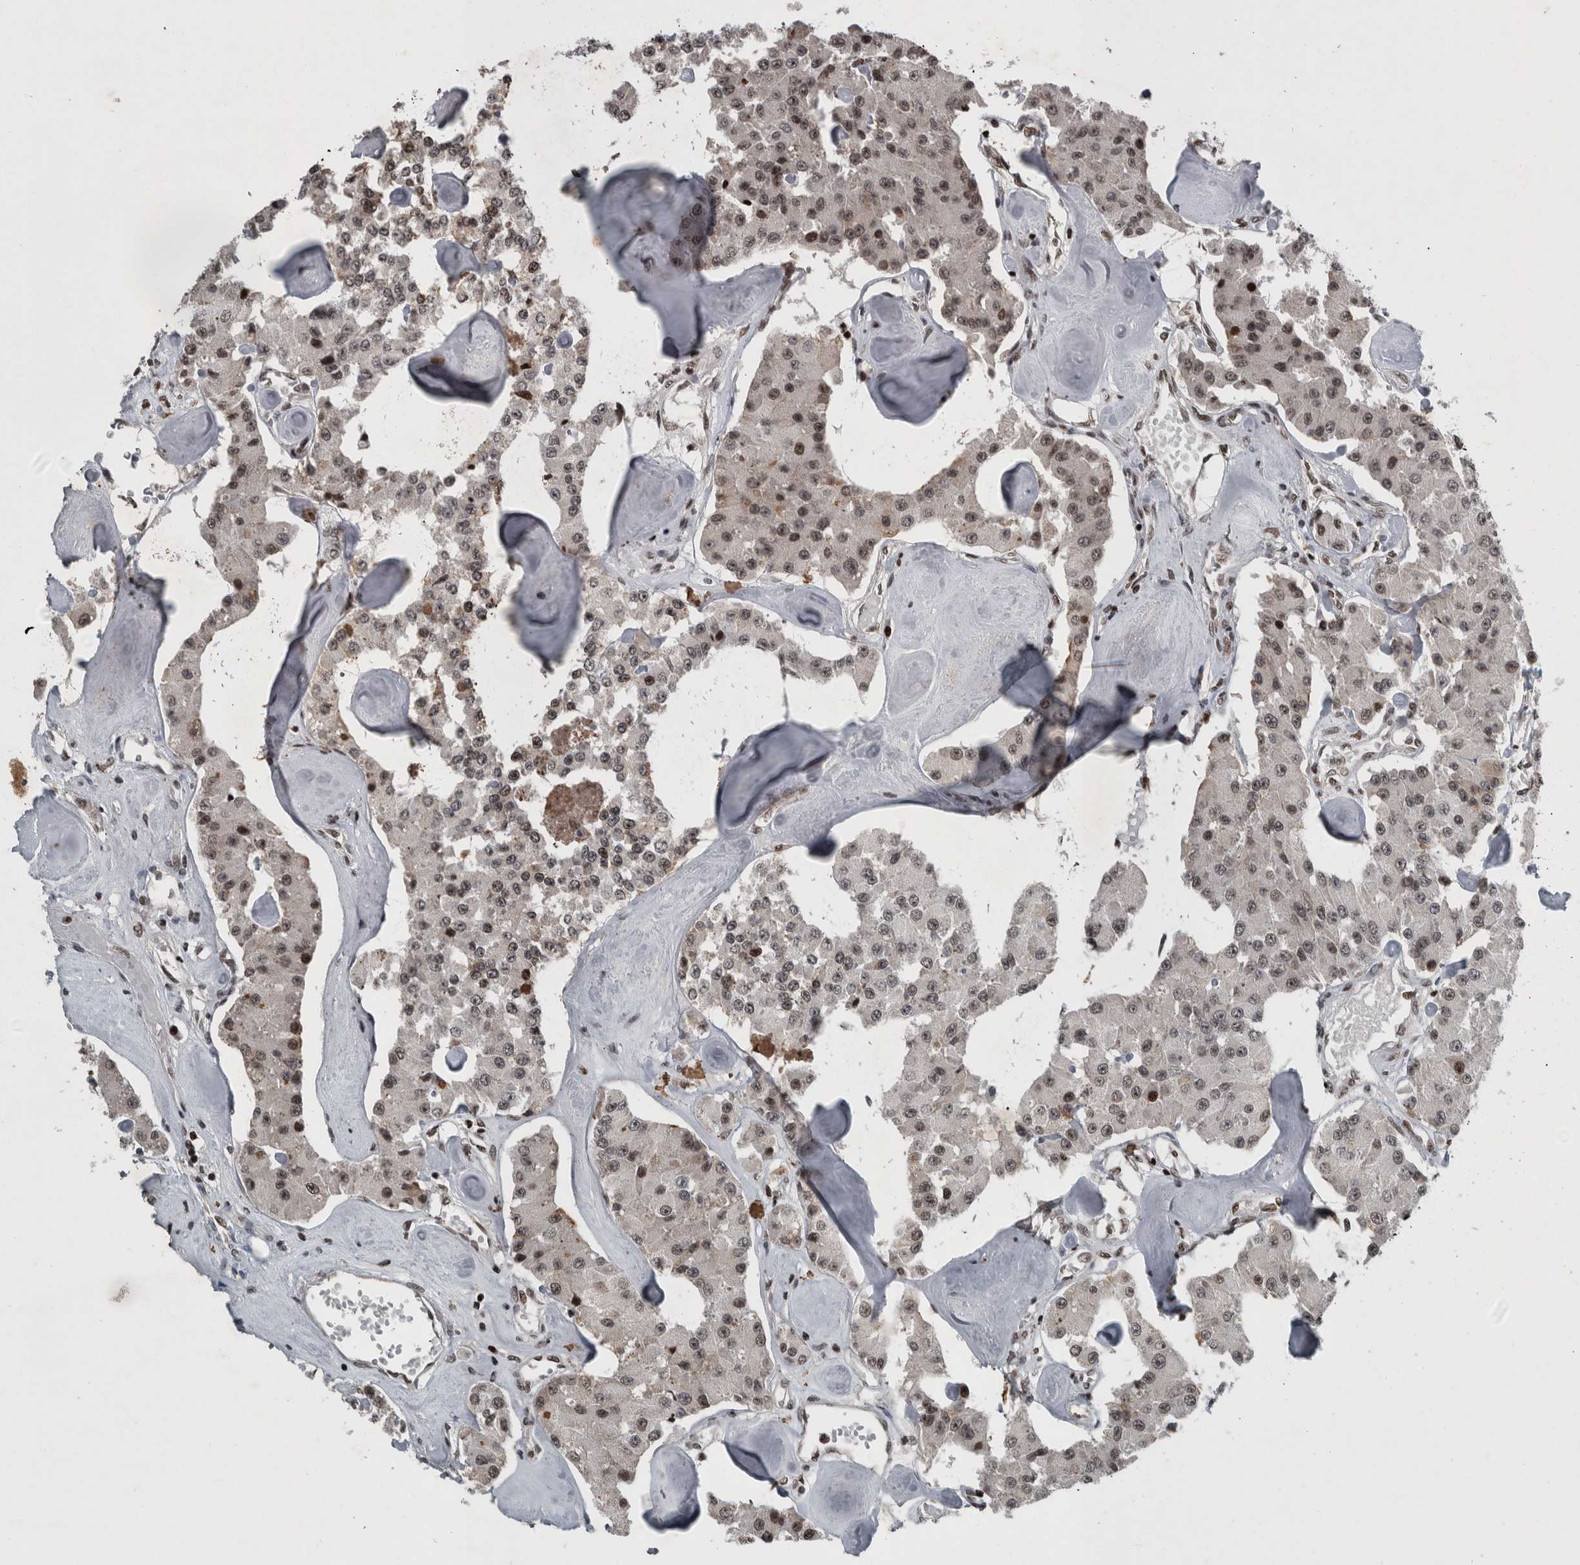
{"staining": {"intensity": "moderate", "quantity": ">75%", "location": "nuclear"}, "tissue": "carcinoid", "cell_type": "Tumor cells", "image_type": "cancer", "snomed": [{"axis": "morphology", "description": "Carcinoid, malignant, NOS"}, {"axis": "topography", "description": "Pancreas"}], "caption": "The histopathology image exhibits staining of malignant carcinoid, revealing moderate nuclear protein staining (brown color) within tumor cells.", "gene": "UNC50", "patient": {"sex": "male", "age": 41}}